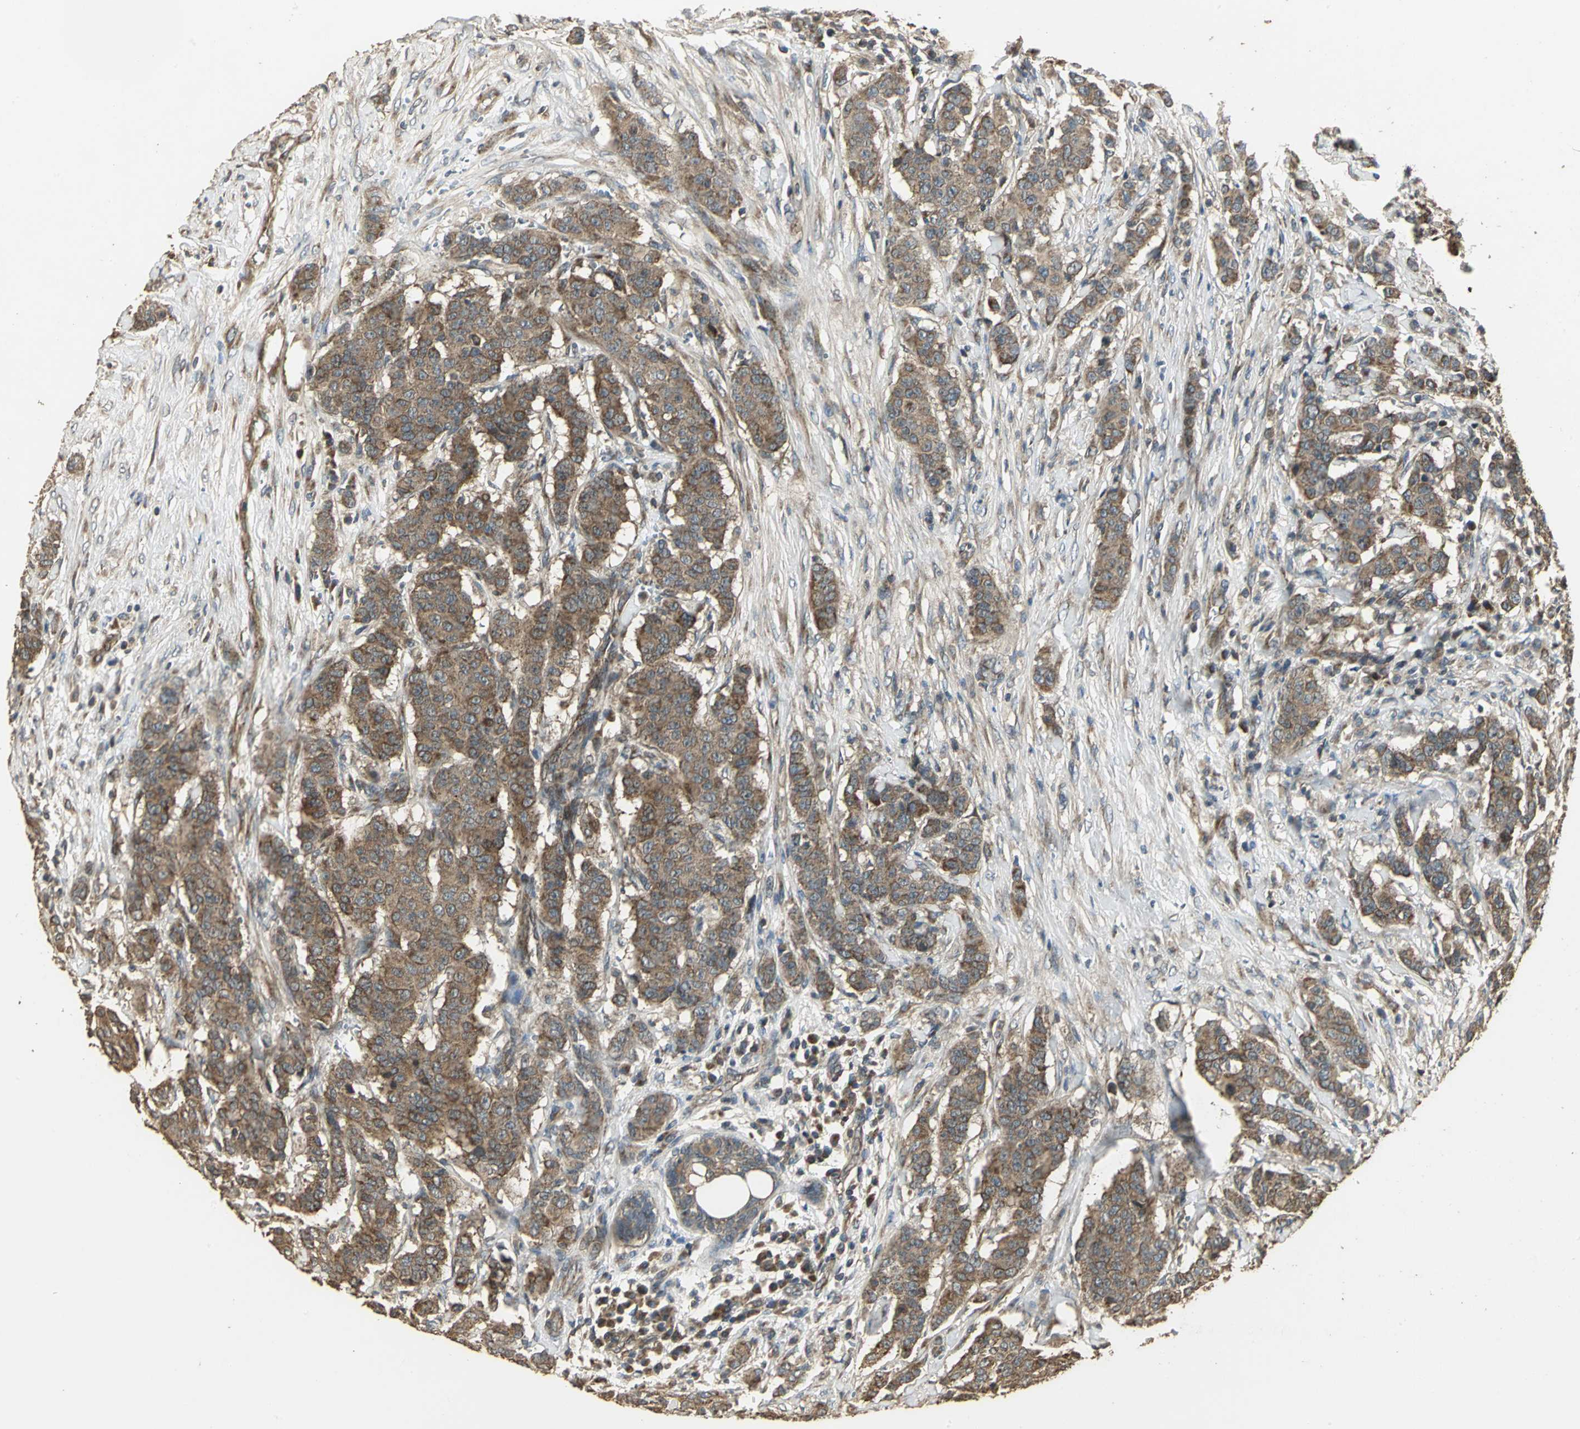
{"staining": {"intensity": "strong", "quantity": ">75%", "location": "cytoplasmic/membranous"}, "tissue": "breast cancer", "cell_type": "Tumor cells", "image_type": "cancer", "snomed": [{"axis": "morphology", "description": "Duct carcinoma"}, {"axis": "topography", "description": "Breast"}], "caption": "High-magnification brightfield microscopy of intraductal carcinoma (breast) stained with DAB (3,3'-diaminobenzidine) (brown) and counterstained with hematoxylin (blue). tumor cells exhibit strong cytoplasmic/membranous expression is present in about>75% of cells.", "gene": "KANK1", "patient": {"sex": "female", "age": 40}}